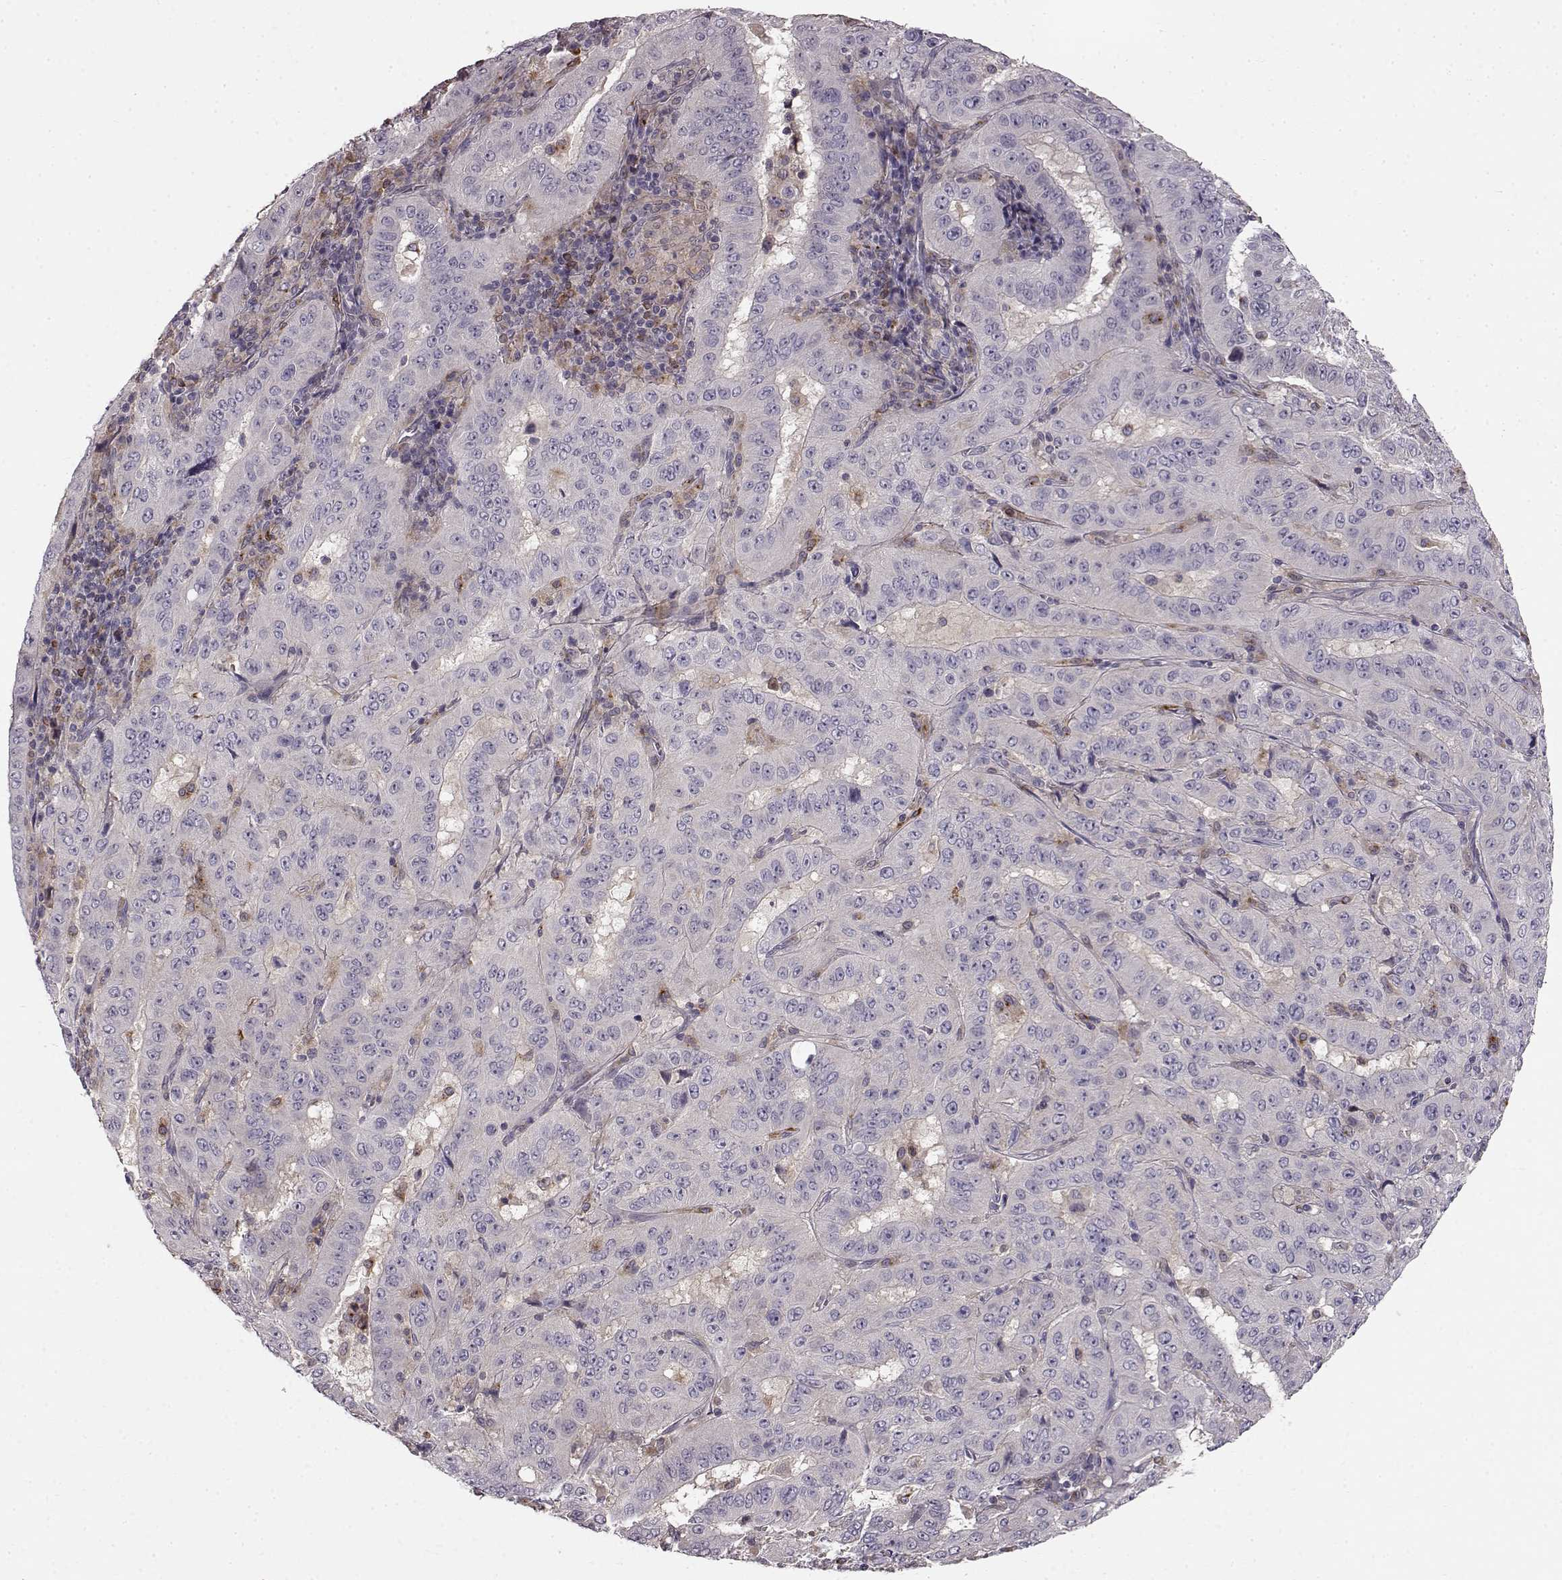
{"staining": {"intensity": "negative", "quantity": "none", "location": "none"}, "tissue": "pancreatic cancer", "cell_type": "Tumor cells", "image_type": "cancer", "snomed": [{"axis": "morphology", "description": "Adenocarcinoma, NOS"}, {"axis": "topography", "description": "Pancreas"}], "caption": "The immunohistochemistry (IHC) image has no significant expression in tumor cells of pancreatic cancer tissue.", "gene": "SPAG17", "patient": {"sex": "male", "age": 63}}